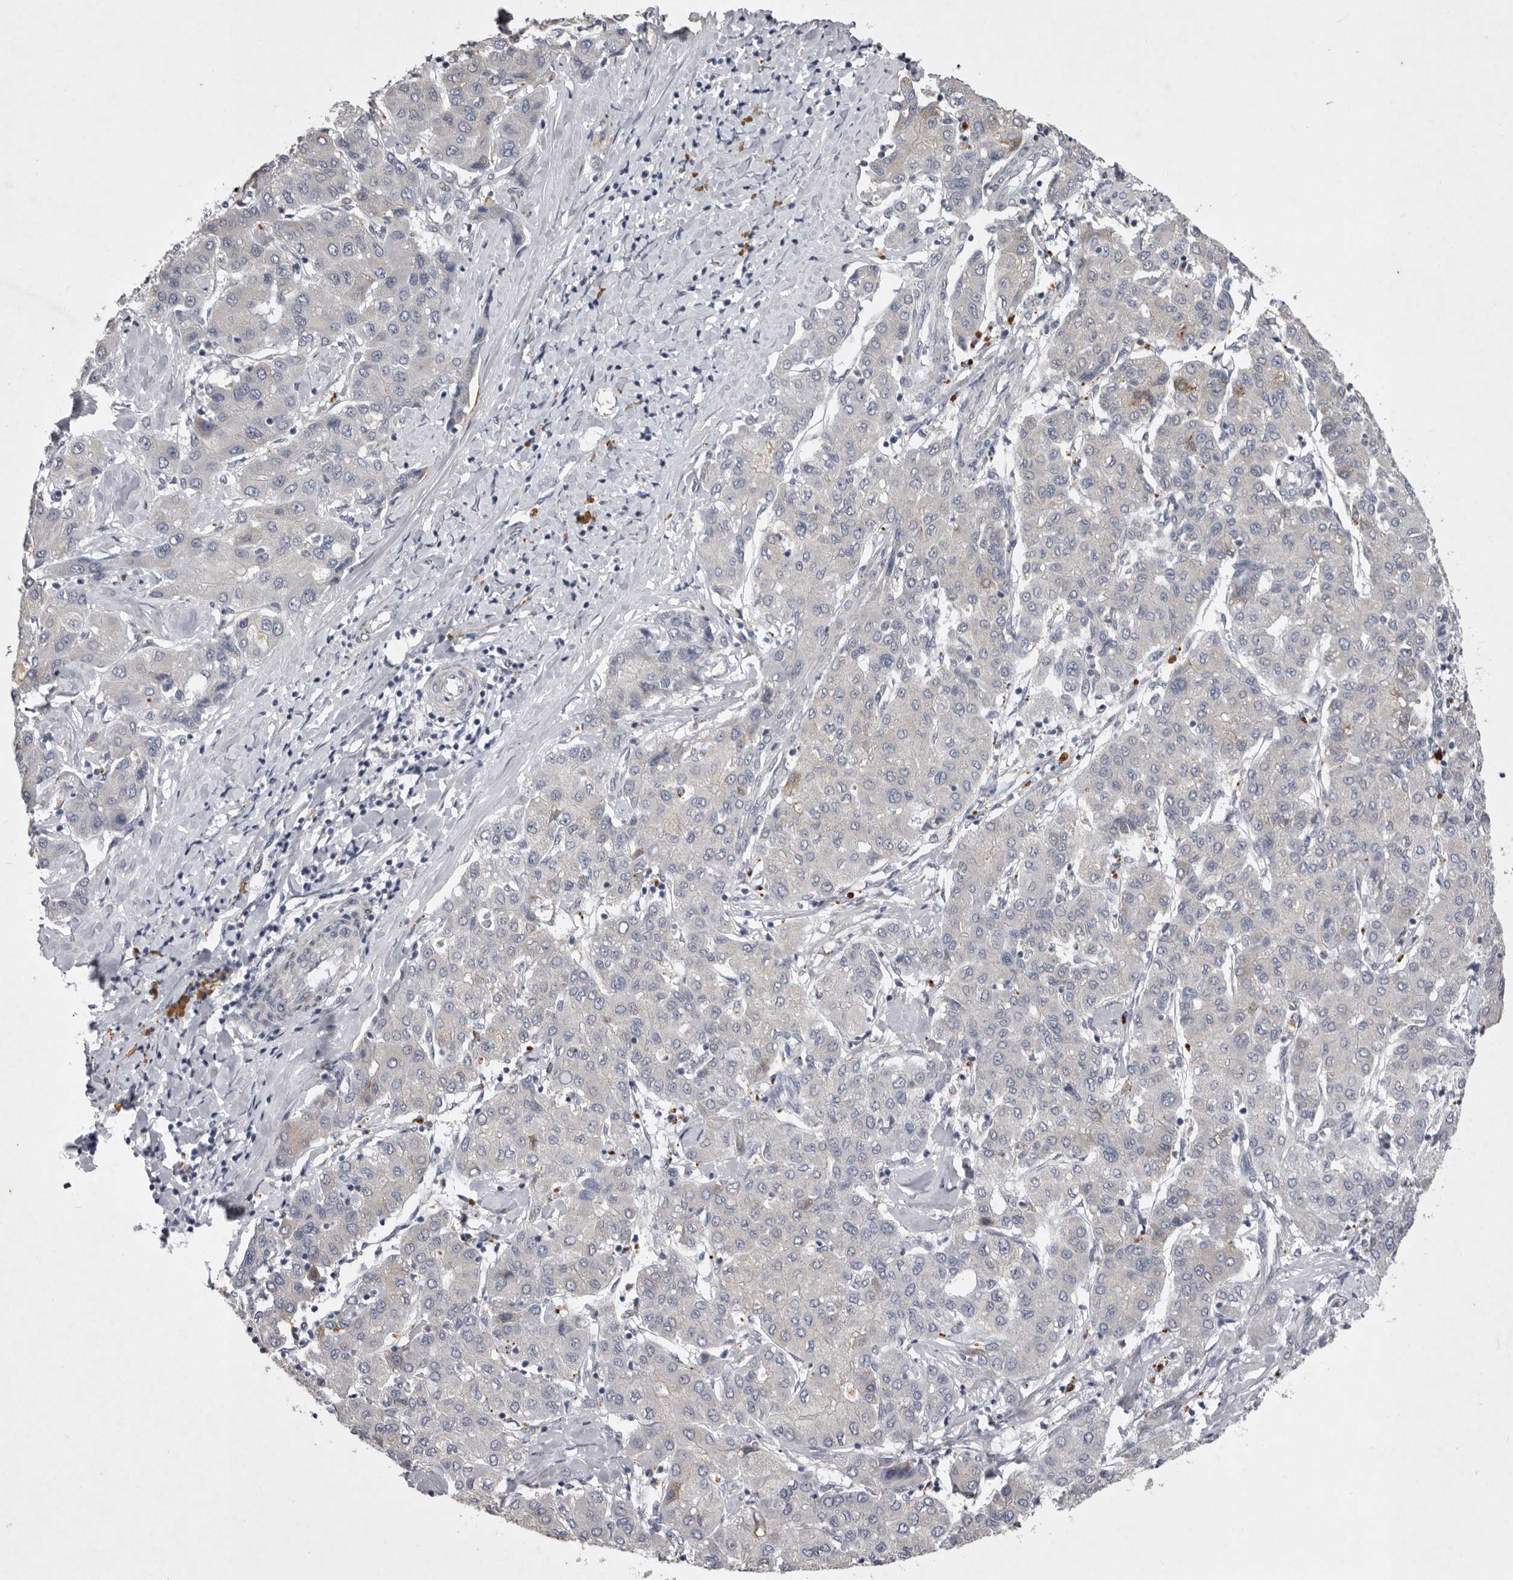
{"staining": {"intensity": "negative", "quantity": "none", "location": "none"}, "tissue": "liver cancer", "cell_type": "Tumor cells", "image_type": "cancer", "snomed": [{"axis": "morphology", "description": "Carcinoma, Hepatocellular, NOS"}, {"axis": "topography", "description": "Liver"}], "caption": "IHC histopathology image of neoplastic tissue: human liver cancer (hepatocellular carcinoma) stained with DAB demonstrates no significant protein staining in tumor cells.", "gene": "NKAIN4", "patient": {"sex": "male", "age": 65}}